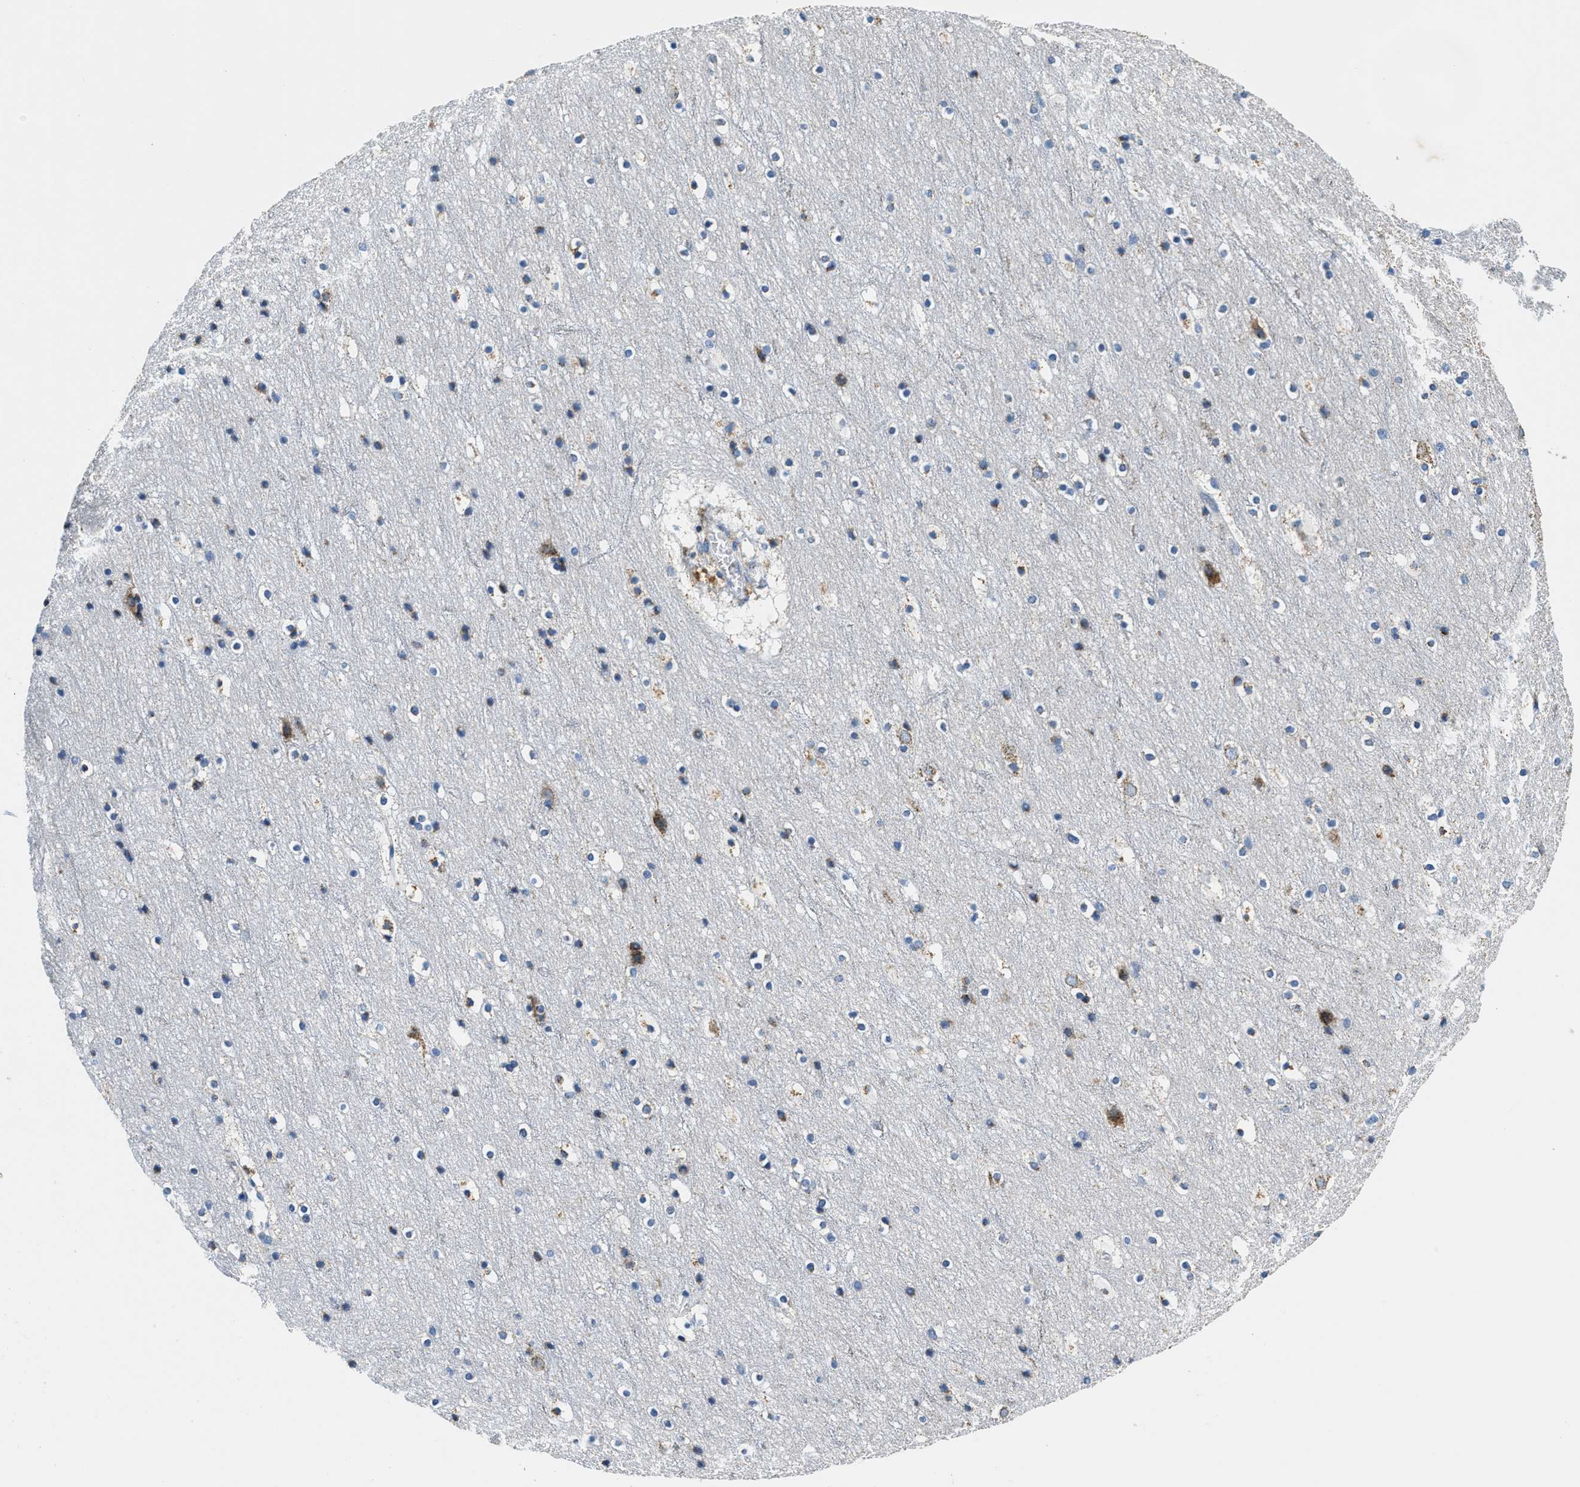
{"staining": {"intensity": "negative", "quantity": "none", "location": "none"}, "tissue": "cerebral cortex", "cell_type": "Endothelial cells", "image_type": "normal", "snomed": [{"axis": "morphology", "description": "Normal tissue, NOS"}, {"axis": "topography", "description": "Cerebral cortex"}], "caption": "DAB (3,3'-diaminobenzidine) immunohistochemical staining of unremarkable cerebral cortex exhibits no significant positivity in endothelial cells. (Brightfield microscopy of DAB (3,3'-diaminobenzidine) immunohistochemistry at high magnification).", "gene": "SFXN1", "patient": {"sex": "male", "age": 45}}